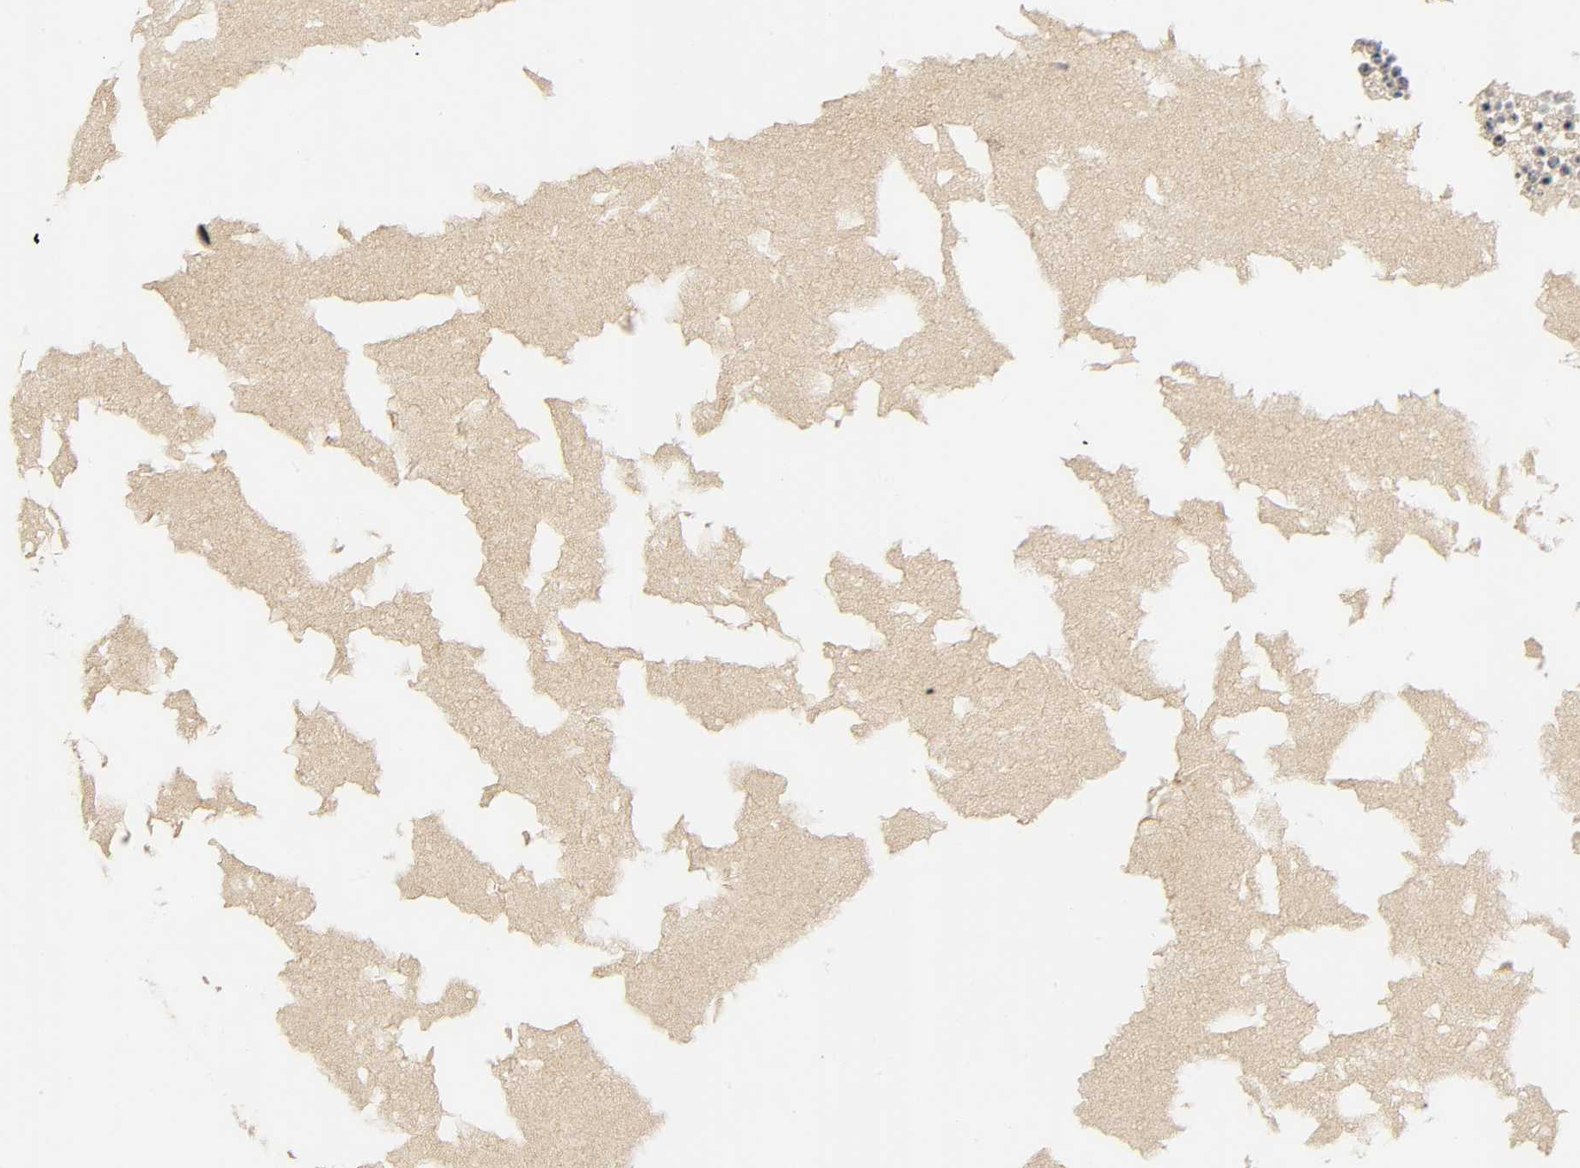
{"staining": {"intensity": "negative", "quantity": "none", "location": "none"}, "tissue": "ovary", "cell_type": "Ovarian stroma cells", "image_type": "normal", "snomed": [{"axis": "morphology", "description": "Normal tissue, NOS"}, {"axis": "topography", "description": "Ovary"}], "caption": "This is an immunohistochemistry (IHC) histopathology image of normal human ovary. There is no positivity in ovarian stroma cells.", "gene": "NRP1", "patient": {"sex": "female", "age": 35}}